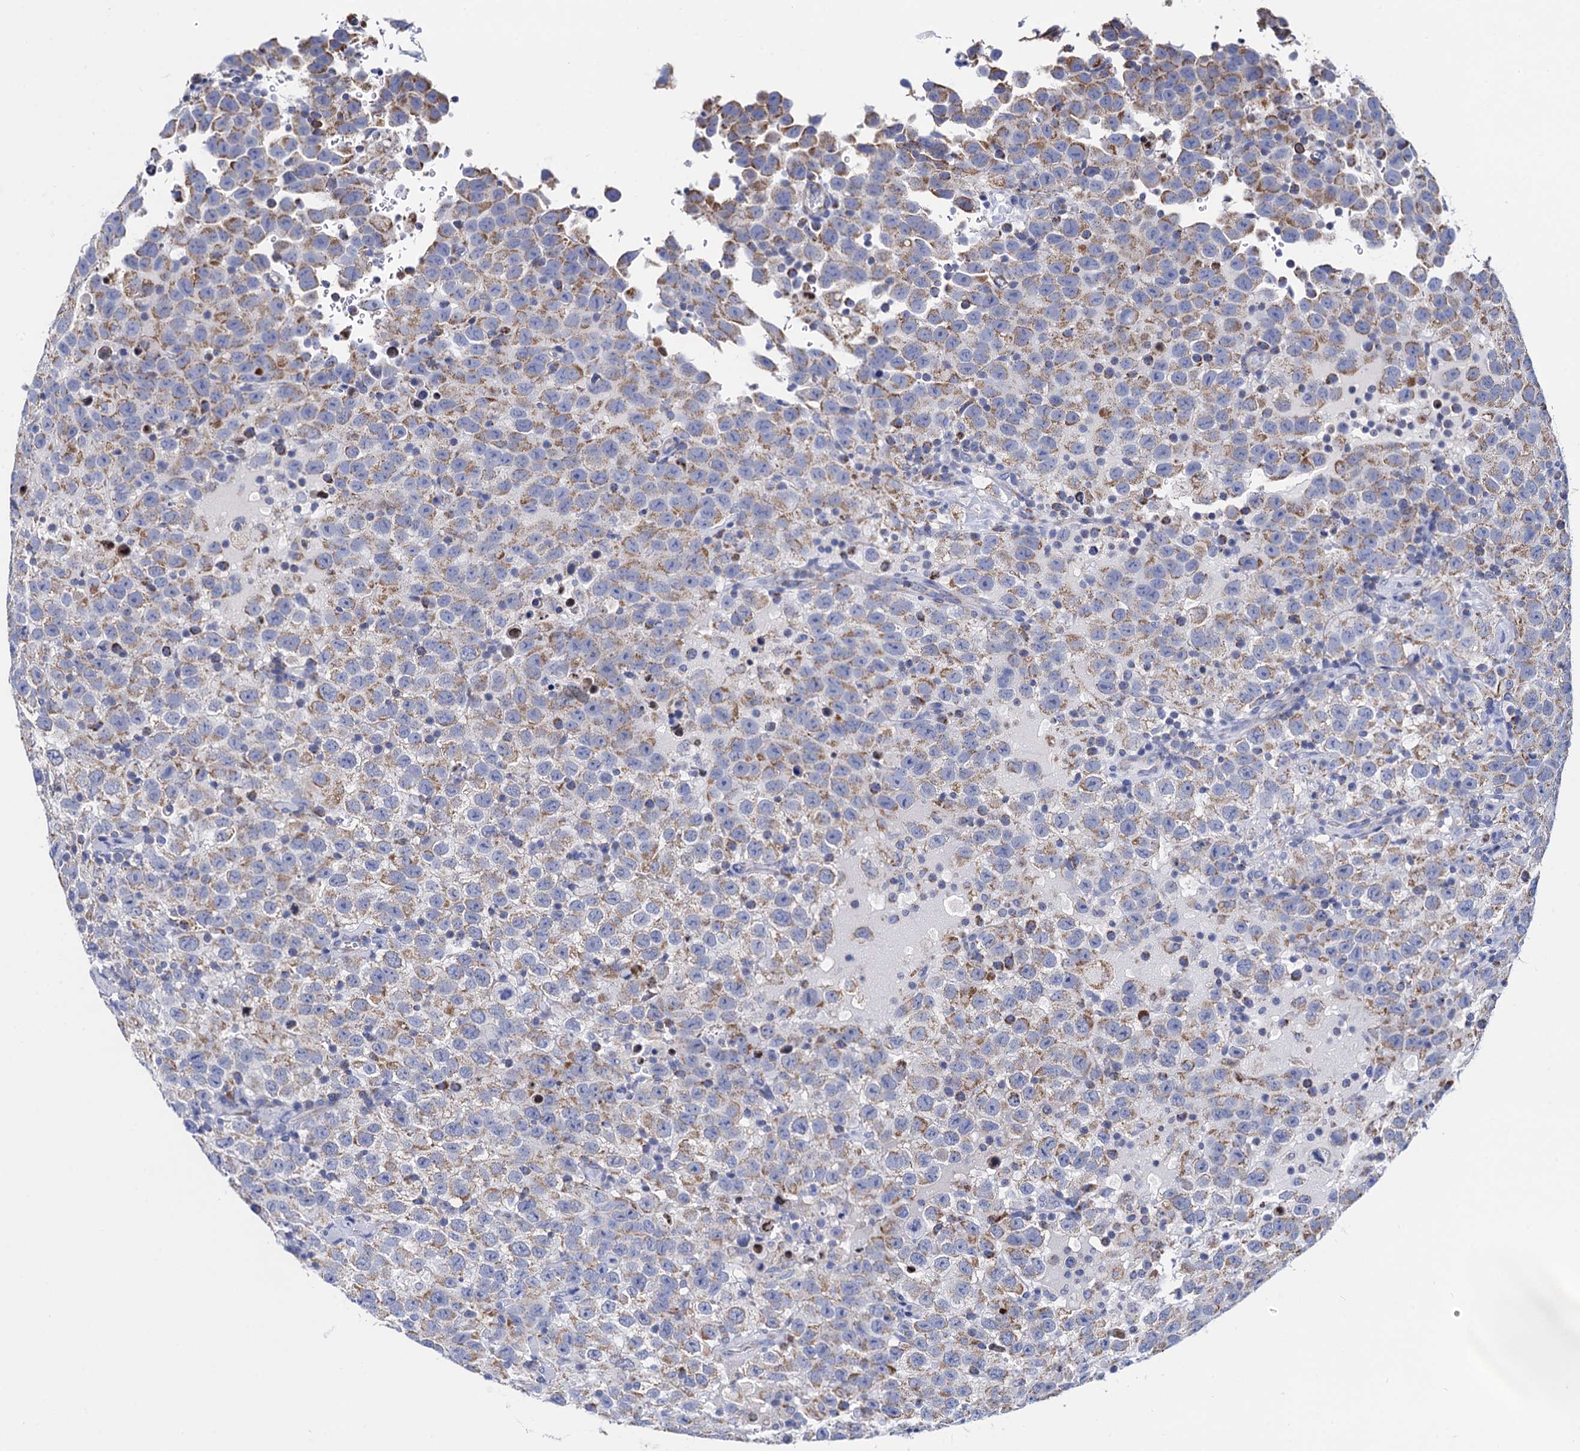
{"staining": {"intensity": "moderate", "quantity": "25%-75%", "location": "cytoplasmic/membranous"}, "tissue": "testis cancer", "cell_type": "Tumor cells", "image_type": "cancer", "snomed": [{"axis": "morphology", "description": "Seminoma, NOS"}, {"axis": "topography", "description": "Testis"}], "caption": "About 25%-75% of tumor cells in human seminoma (testis) show moderate cytoplasmic/membranous protein staining as visualized by brown immunohistochemical staining.", "gene": "ACADSB", "patient": {"sex": "male", "age": 41}}